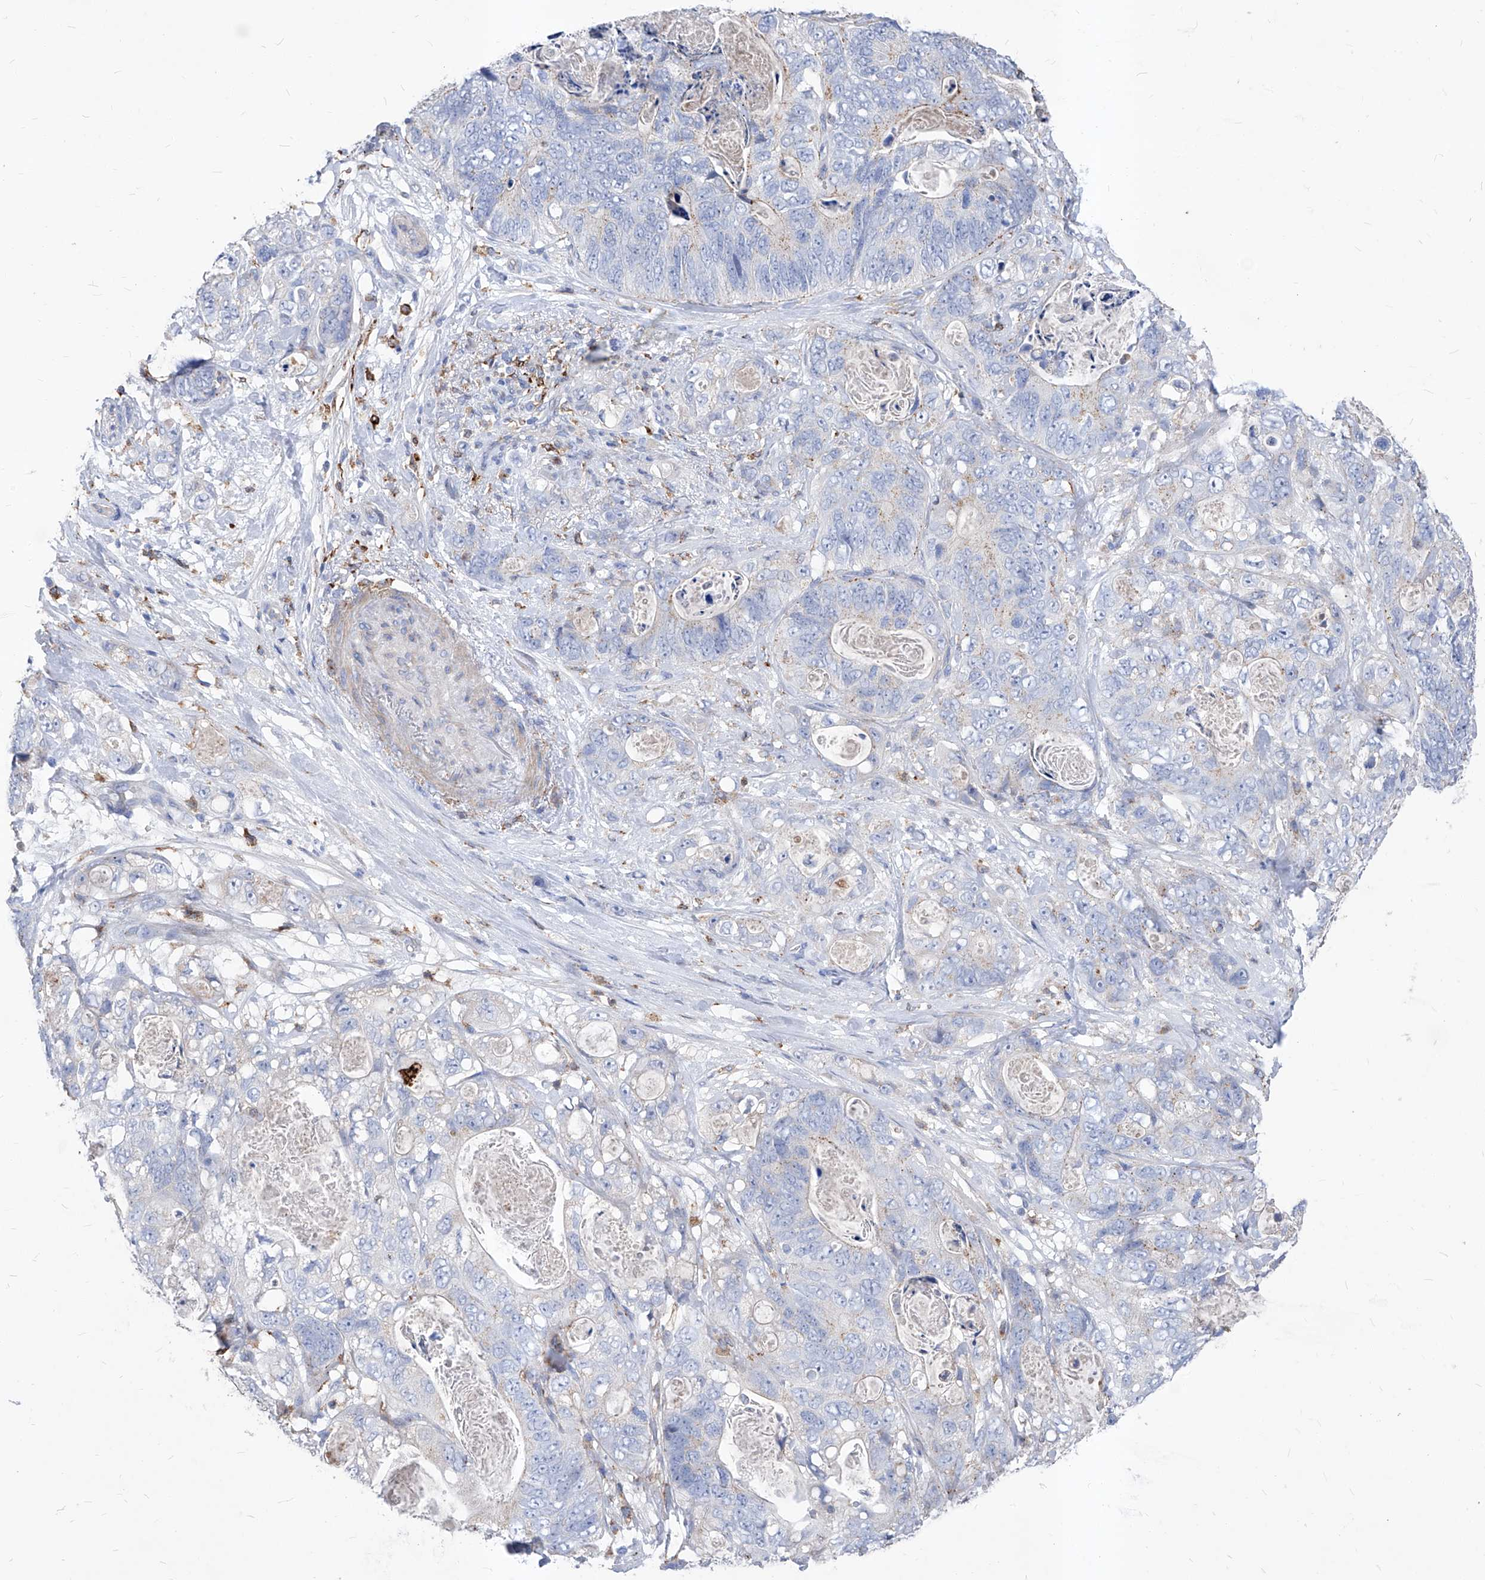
{"staining": {"intensity": "weak", "quantity": "<25%", "location": "cytoplasmic/membranous"}, "tissue": "stomach cancer", "cell_type": "Tumor cells", "image_type": "cancer", "snomed": [{"axis": "morphology", "description": "Normal tissue, NOS"}, {"axis": "morphology", "description": "Adenocarcinoma, NOS"}, {"axis": "topography", "description": "Stomach"}], "caption": "Immunohistochemistry image of stomach adenocarcinoma stained for a protein (brown), which demonstrates no positivity in tumor cells.", "gene": "UBOX5", "patient": {"sex": "female", "age": 89}}